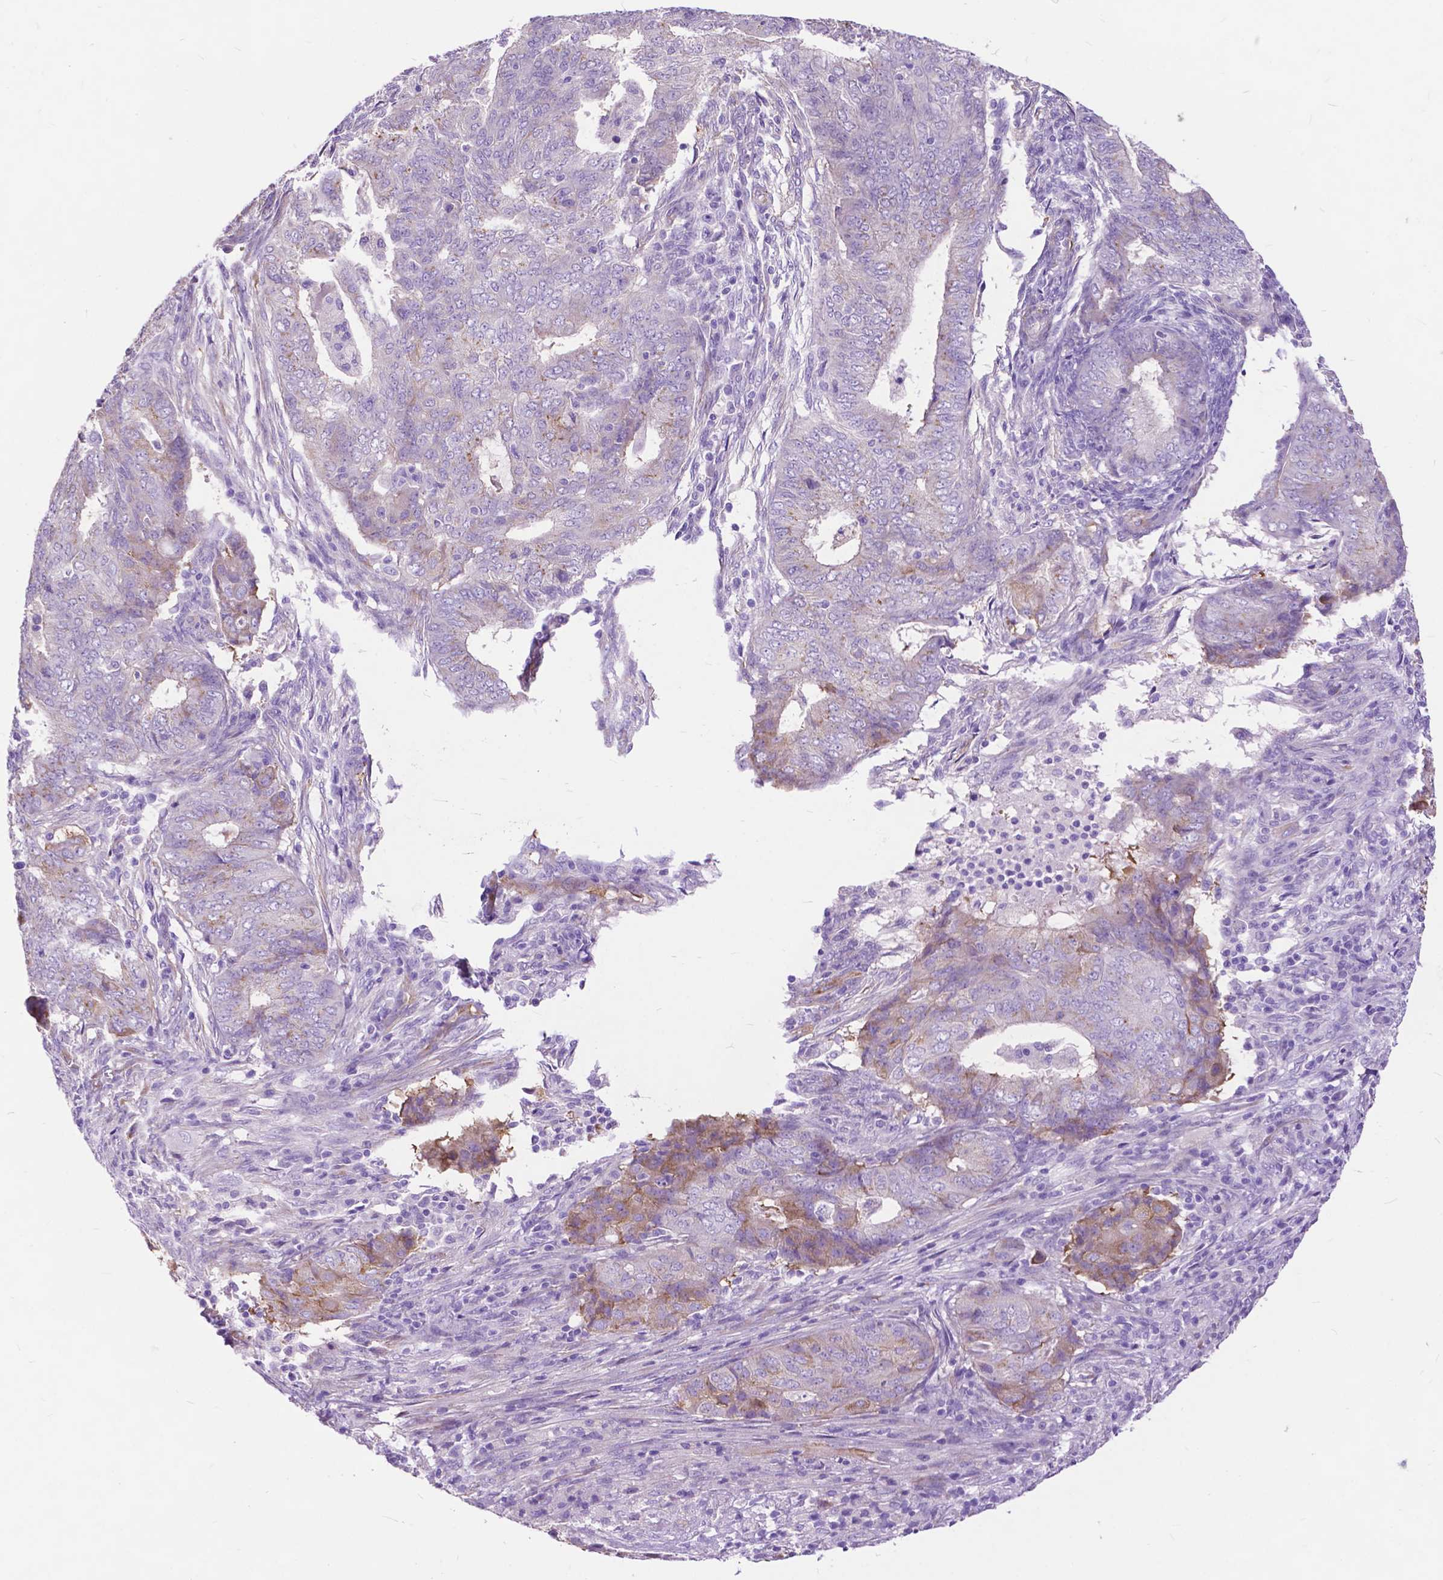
{"staining": {"intensity": "negative", "quantity": "none", "location": "none"}, "tissue": "endometrial cancer", "cell_type": "Tumor cells", "image_type": "cancer", "snomed": [{"axis": "morphology", "description": "Adenocarcinoma, NOS"}, {"axis": "topography", "description": "Endometrium"}], "caption": "DAB (3,3'-diaminobenzidine) immunohistochemical staining of human endometrial cancer demonstrates no significant staining in tumor cells.", "gene": "PCDHA12", "patient": {"sex": "female", "age": 62}}